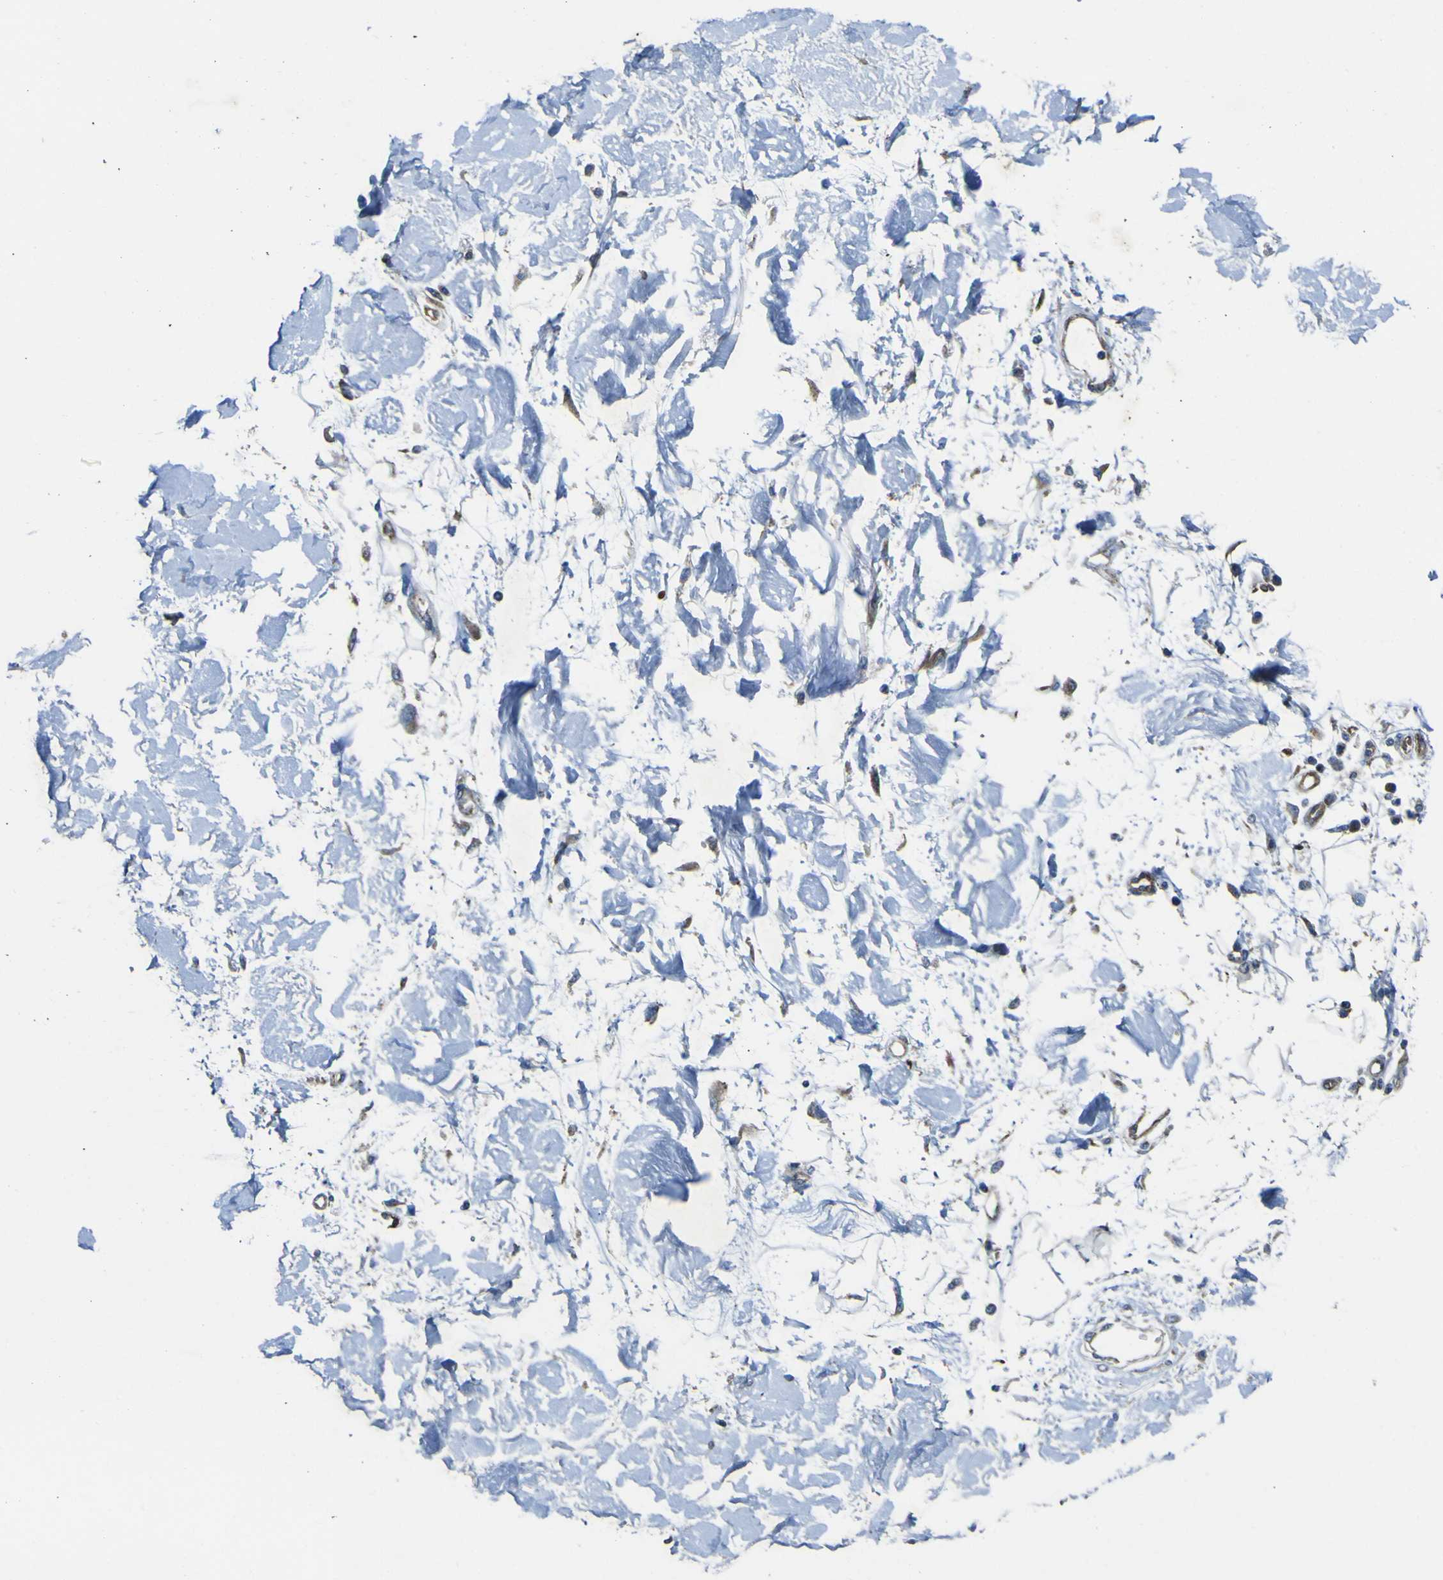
{"staining": {"intensity": "negative", "quantity": "none", "location": "none"}, "tissue": "adipose tissue", "cell_type": "Adipocytes", "image_type": "normal", "snomed": [{"axis": "morphology", "description": "Squamous cell carcinoma, NOS"}, {"axis": "topography", "description": "Skin"}], "caption": "Immunohistochemistry (IHC) of unremarkable adipose tissue shows no staining in adipocytes. (DAB immunohistochemistry visualized using brightfield microscopy, high magnification).", "gene": "ALDH18A1", "patient": {"sex": "male", "age": 83}}